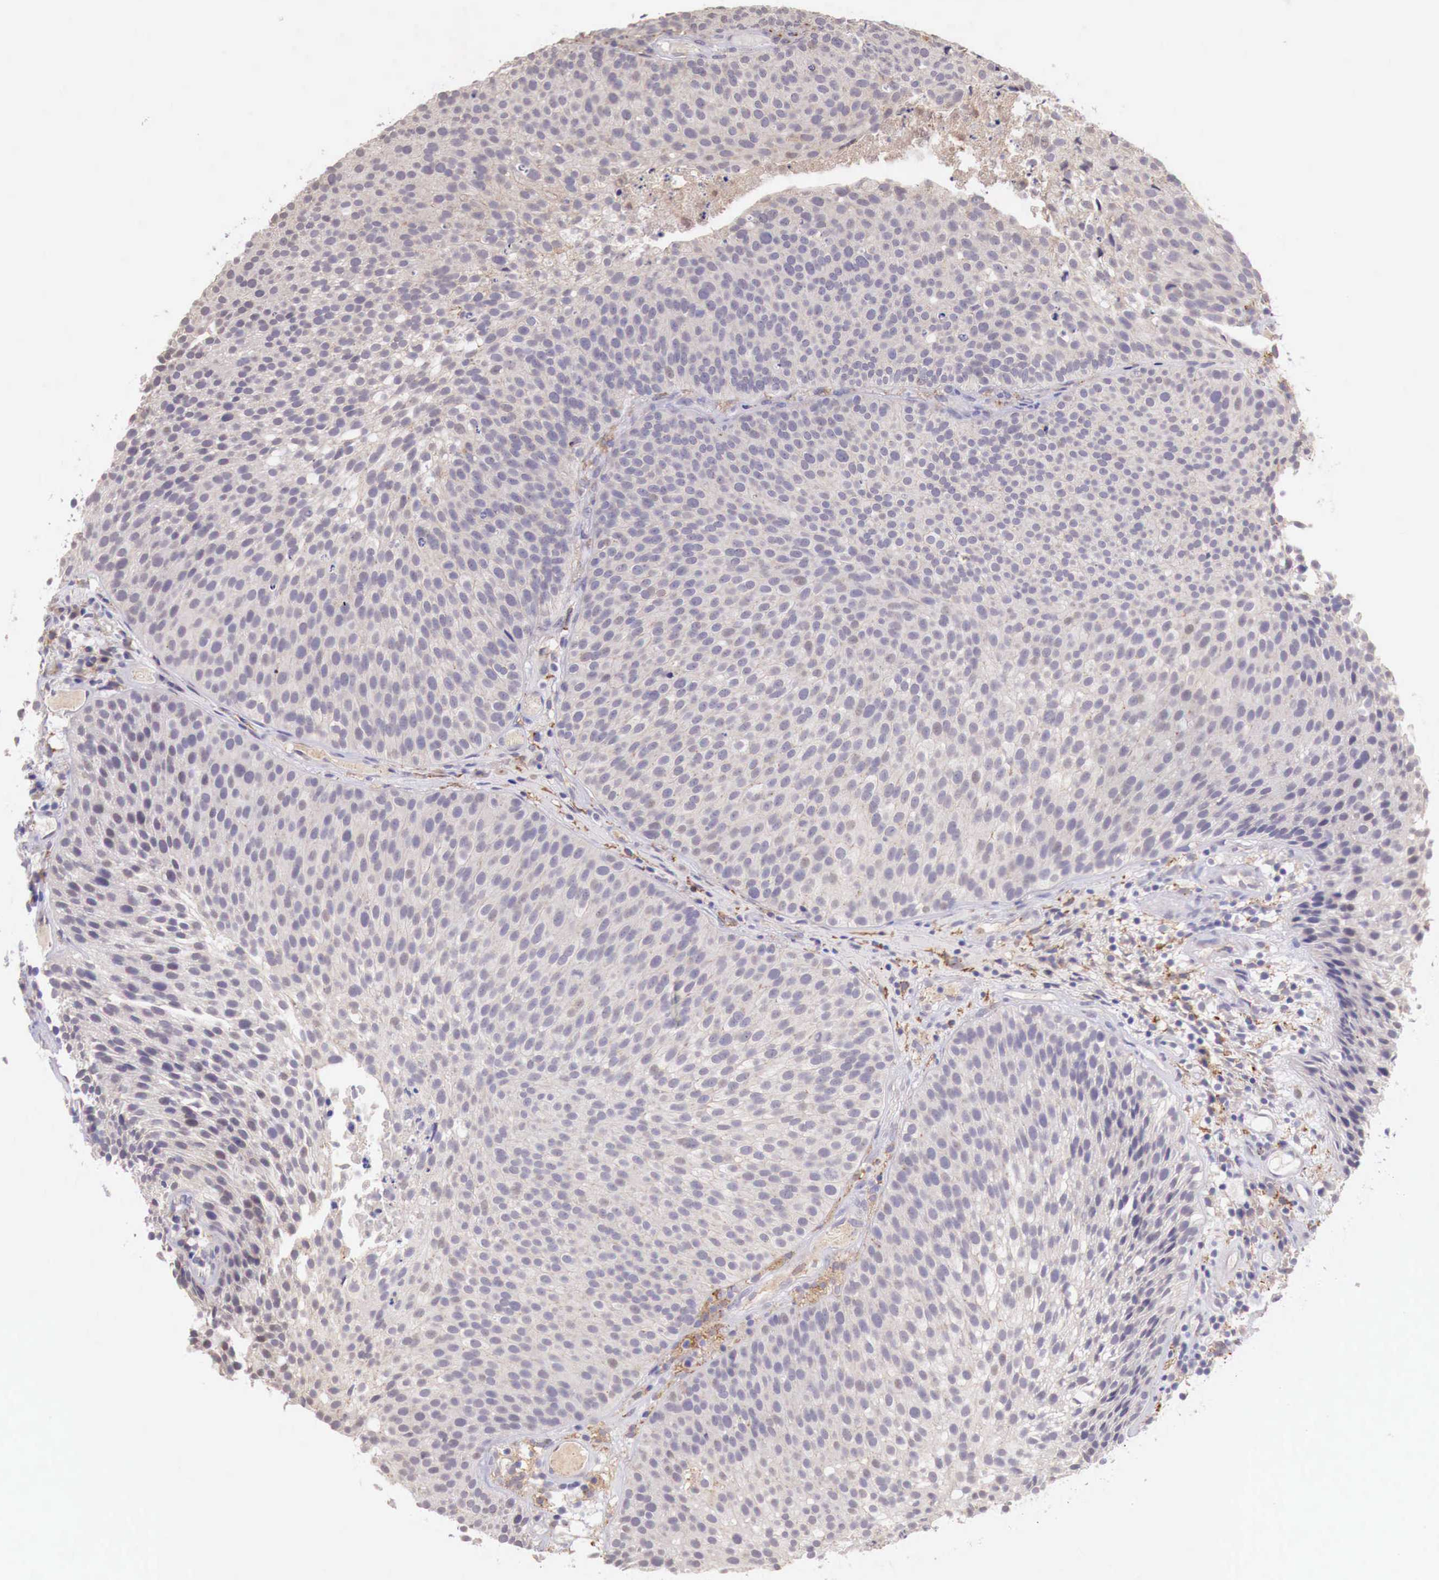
{"staining": {"intensity": "weak", "quantity": "25%-75%", "location": "cytoplasmic/membranous"}, "tissue": "urothelial cancer", "cell_type": "Tumor cells", "image_type": "cancer", "snomed": [{"axis": "morphology", "description": "Urothelial carcinoma, Low grade"}, {"axis": "topography", "description": "Urinary bladder"}], "caption": "The immunohistochemical stain labels weak cytoplasmic/membranous positivity in tumor cells of urothelial carcinoma (low-grade) tissue.", "gene": "CHRDL1", "patient": {"sex": "male", "age": 85}}